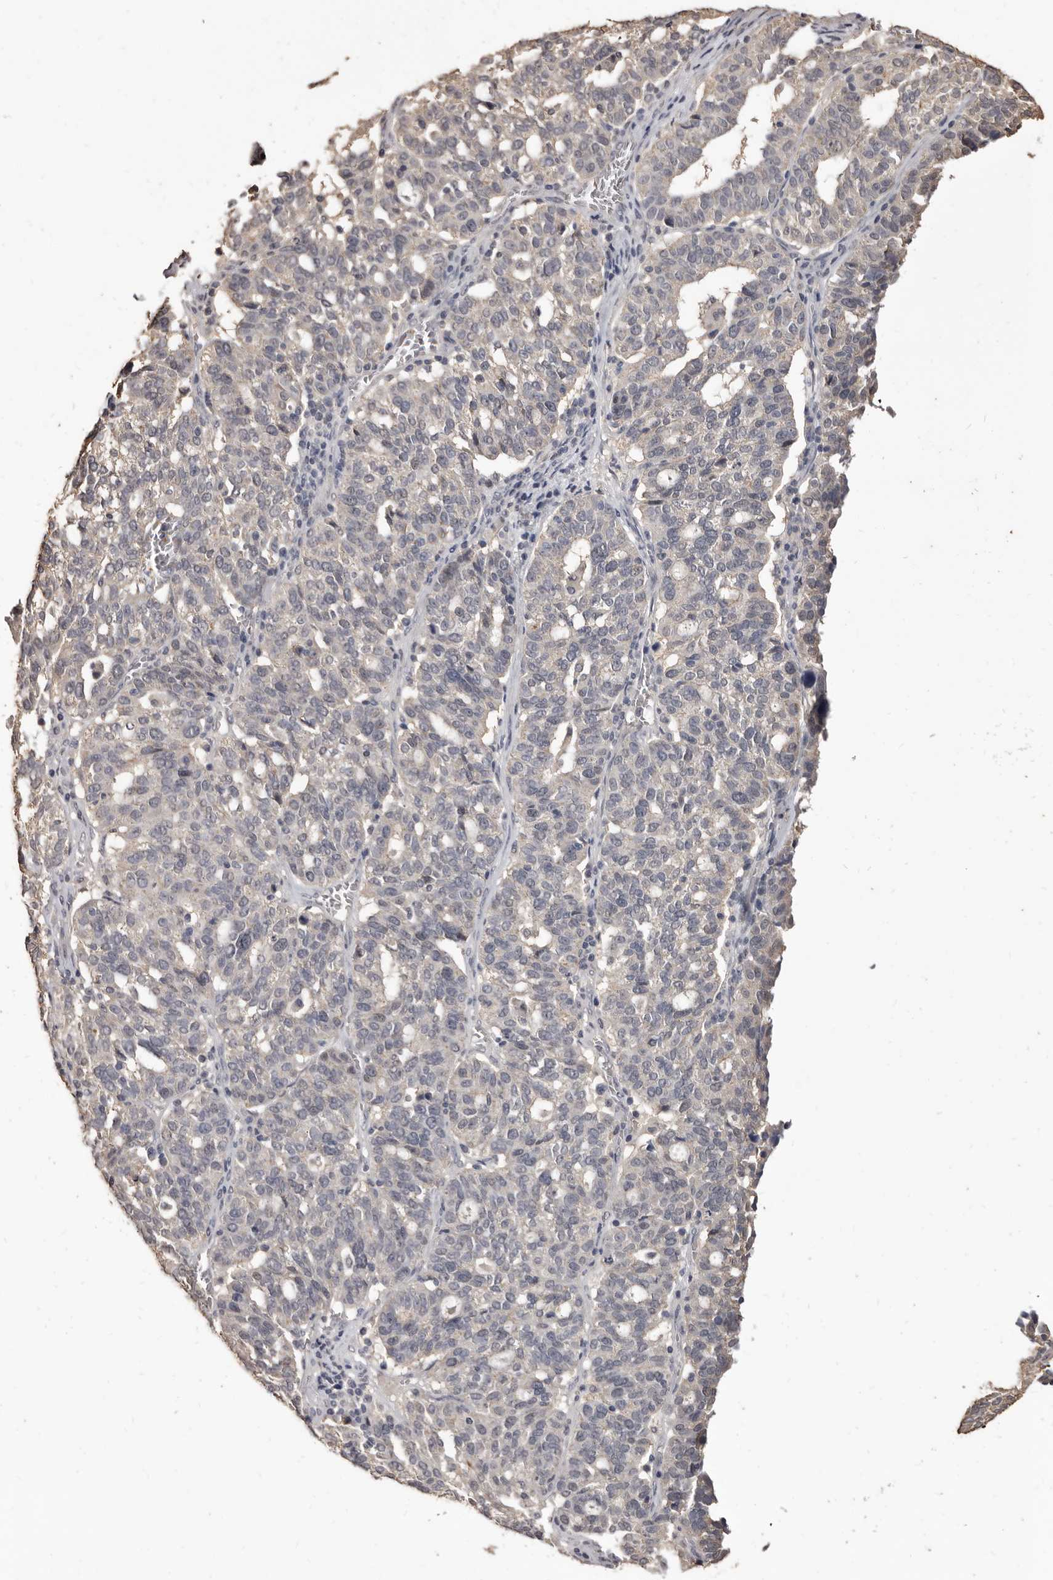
{"staining": {"intensity": "negative", "quantity": "none", "location": "none"}, "tissue": "ovarian cancer", "cell_type": "Tumor cells", "image_type": "cancer", "snomed": [{"axis": "morphology", "description": "Cystadenocarcinoma, serous, NOS"}, {"axis": "topography", "description": "Ovary"}], "caption": "An IHC histopathology image of ovarian cancer is shown. There is no staining in tumor cells of ovarian cancer.", "gene": "INAVA", "patient": {"sex": "female", "age": 59}}